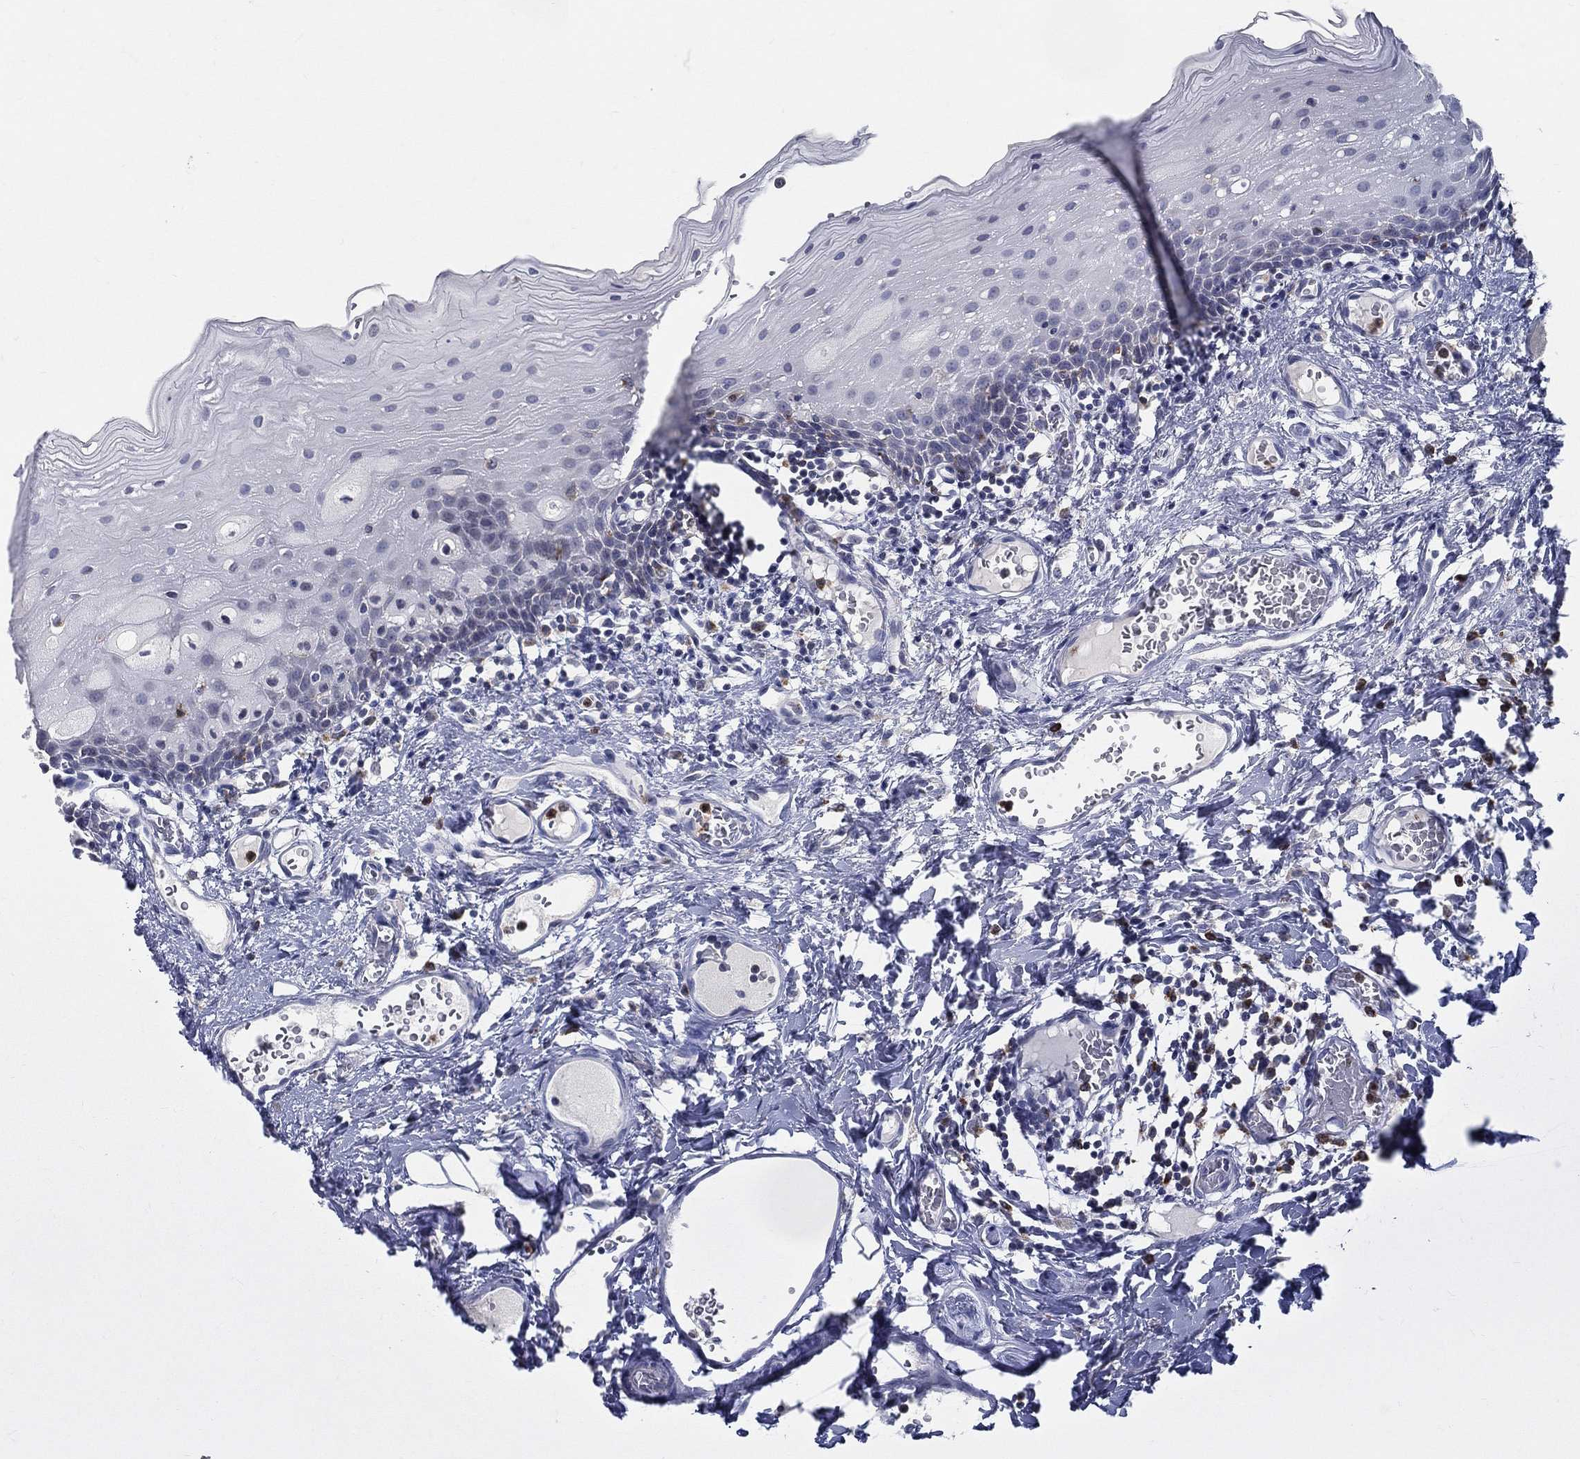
{"staining": {"intensity": "negative", "quantity": "none", "location": "none"}, "tissue": "oral mucosa", "cell_type": "Squamous epithelial cells", "image_type": "normal", "snomed": [{"axis": "morphology", "description": "Normal tissue, NOS"}, {"axis": "morphology", "description": "Squamous cell carcinoma, NOS"}, {"axis": "topography", "description": "Oral tissue"}, {"axis": "topography", "description": "Head-Neck"}], "caption": "DAB immunohistochemical staining of benign human oral mucosa exhibits no significant expression in squamous epithelial cells.", "gene": "EVI2B", "patient": {"sex": "female", "age": 70}}